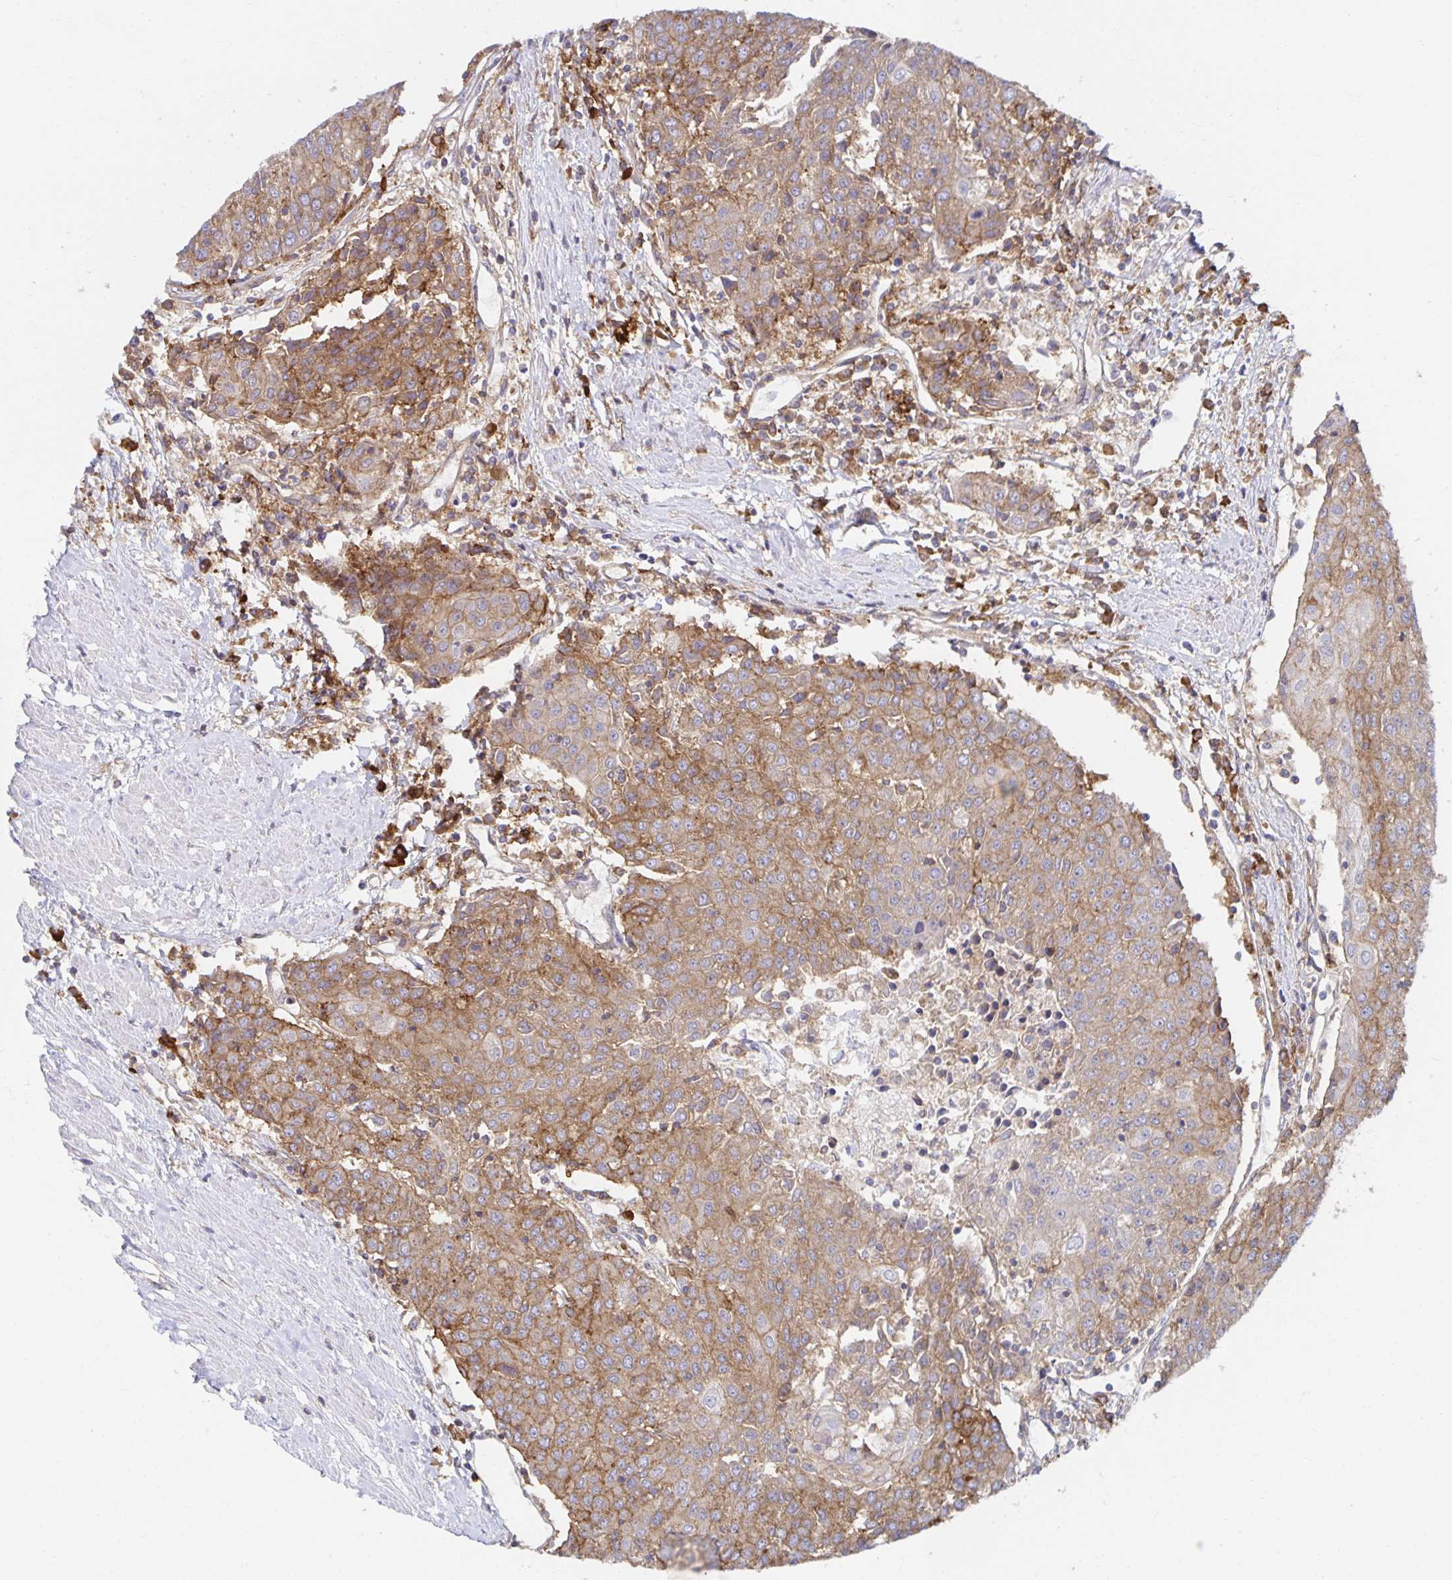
{"staining": {"intensity": "moderate", "quantity": ">75%", "location": "cytoplasmic/membranous"}, "tissue": "urothelial cancer", "cell_type": "Tumor cells", "image_type": "cancer", "snomed": [{"axis": "morphology", "description": "Urothelial carcinoma, High grade"}, {"axis": "topography", "description": "Urinary bladder"}], "caption": "Immunohistochemical staining of human urothelial cancer demonstrates moderate cytoplasmic/membranous protein positivity in approximately >75% of tumor cells.", "gene": "BAD", "patient": {"sex": "female", "age": 85}}